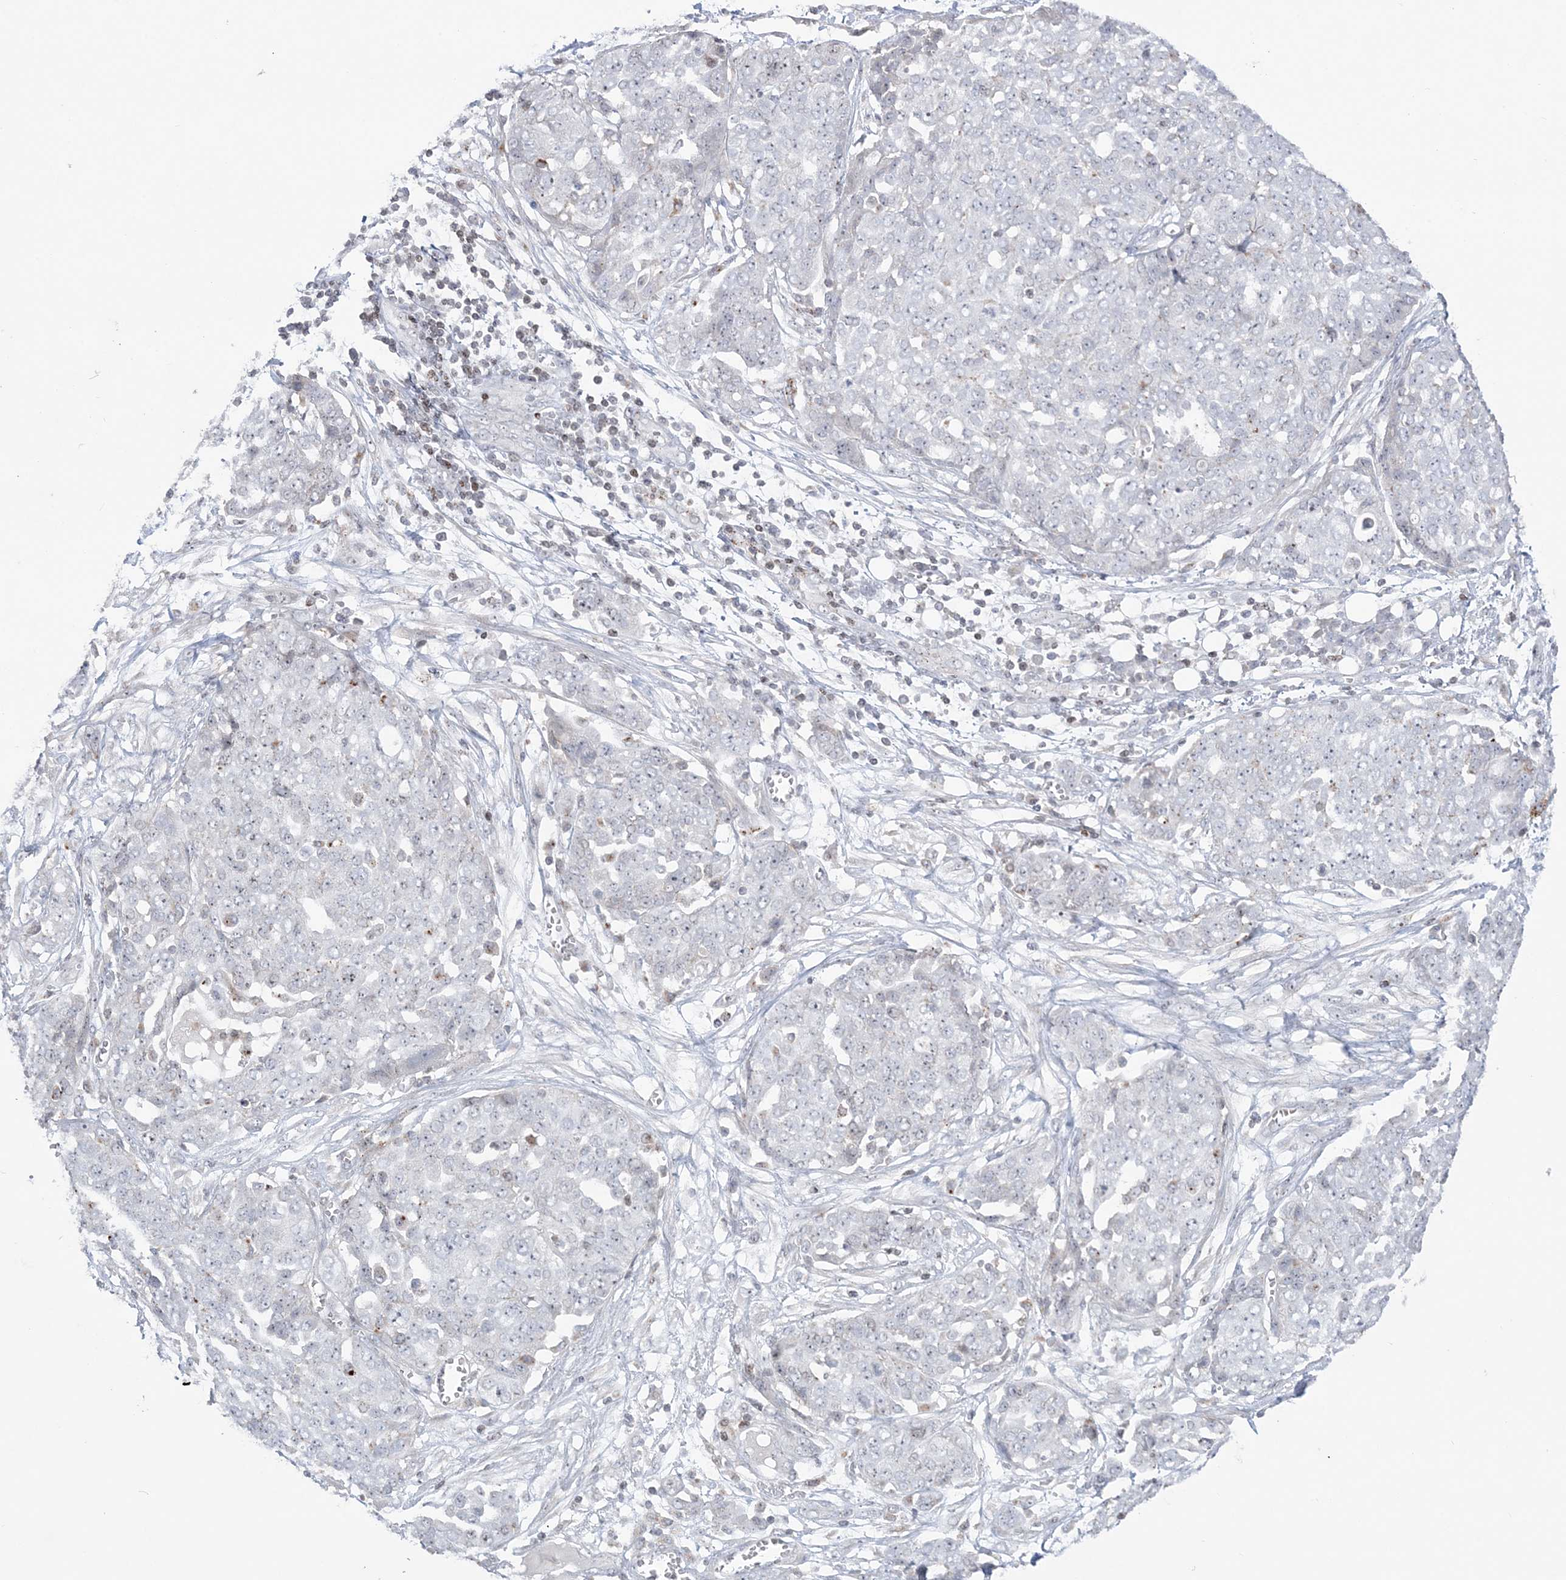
{"staining": {"intensity": "negative", "quantity": "none", "location": "none"}, "tissue": "ovarian cancer", "cell_type": "Tumor cells", "image_type": "cancer", "snomed": [{"axis": "morphology", "description": "Cystadenocarcinoma, serous, NOS"}, {"axis": "topography", "description": "Soft tissue"}, {"axis": "topography", "description": "Ovary"}], "caption": "Ovarian cancer (serous cystadenocarcinoma) was stained to show a protein in brown. There is no significant positivity in tumor cells.", "gene": "SH3BP4", "patient": {"sex": "female", "age": 57}}